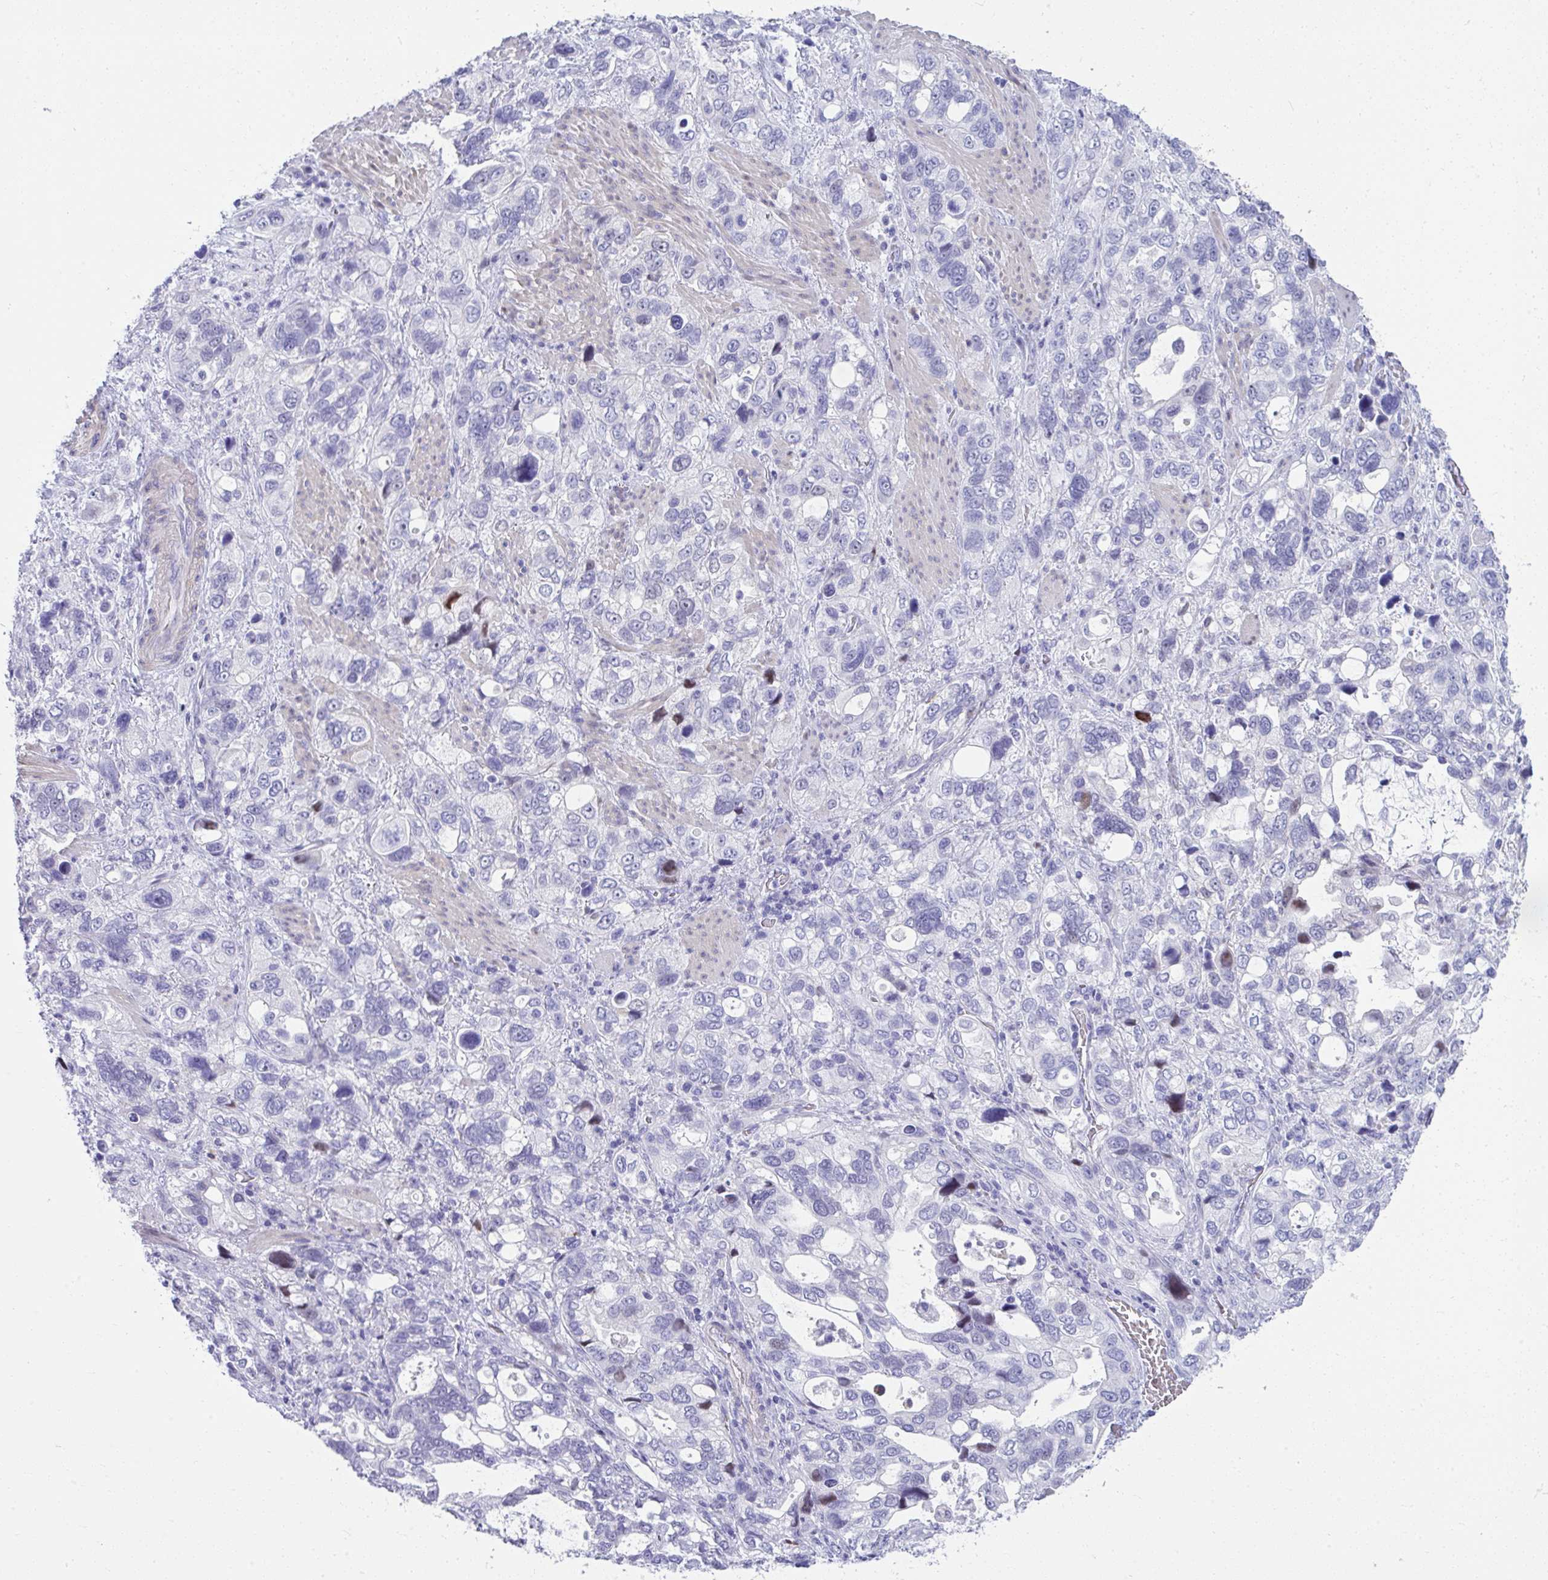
{"staining": {"intensity": "negative", "quantity": "none", "location": "none"}, "tissue": "stomach cancer", "cell_type": "Tumor cells", "image_type": "cancer", "snomed": [{"axis": "morphology", "description": "Adenocarcinoma, NOS"}, {"axis": "topography", "description": "Stomach, upper"}], "caption": "Stomach adenocarcinoma stained for a protein using IHC shows no positivity tumor cells.", "gene": "ISL1", "patient": {"sex": "female", "age": 81}}